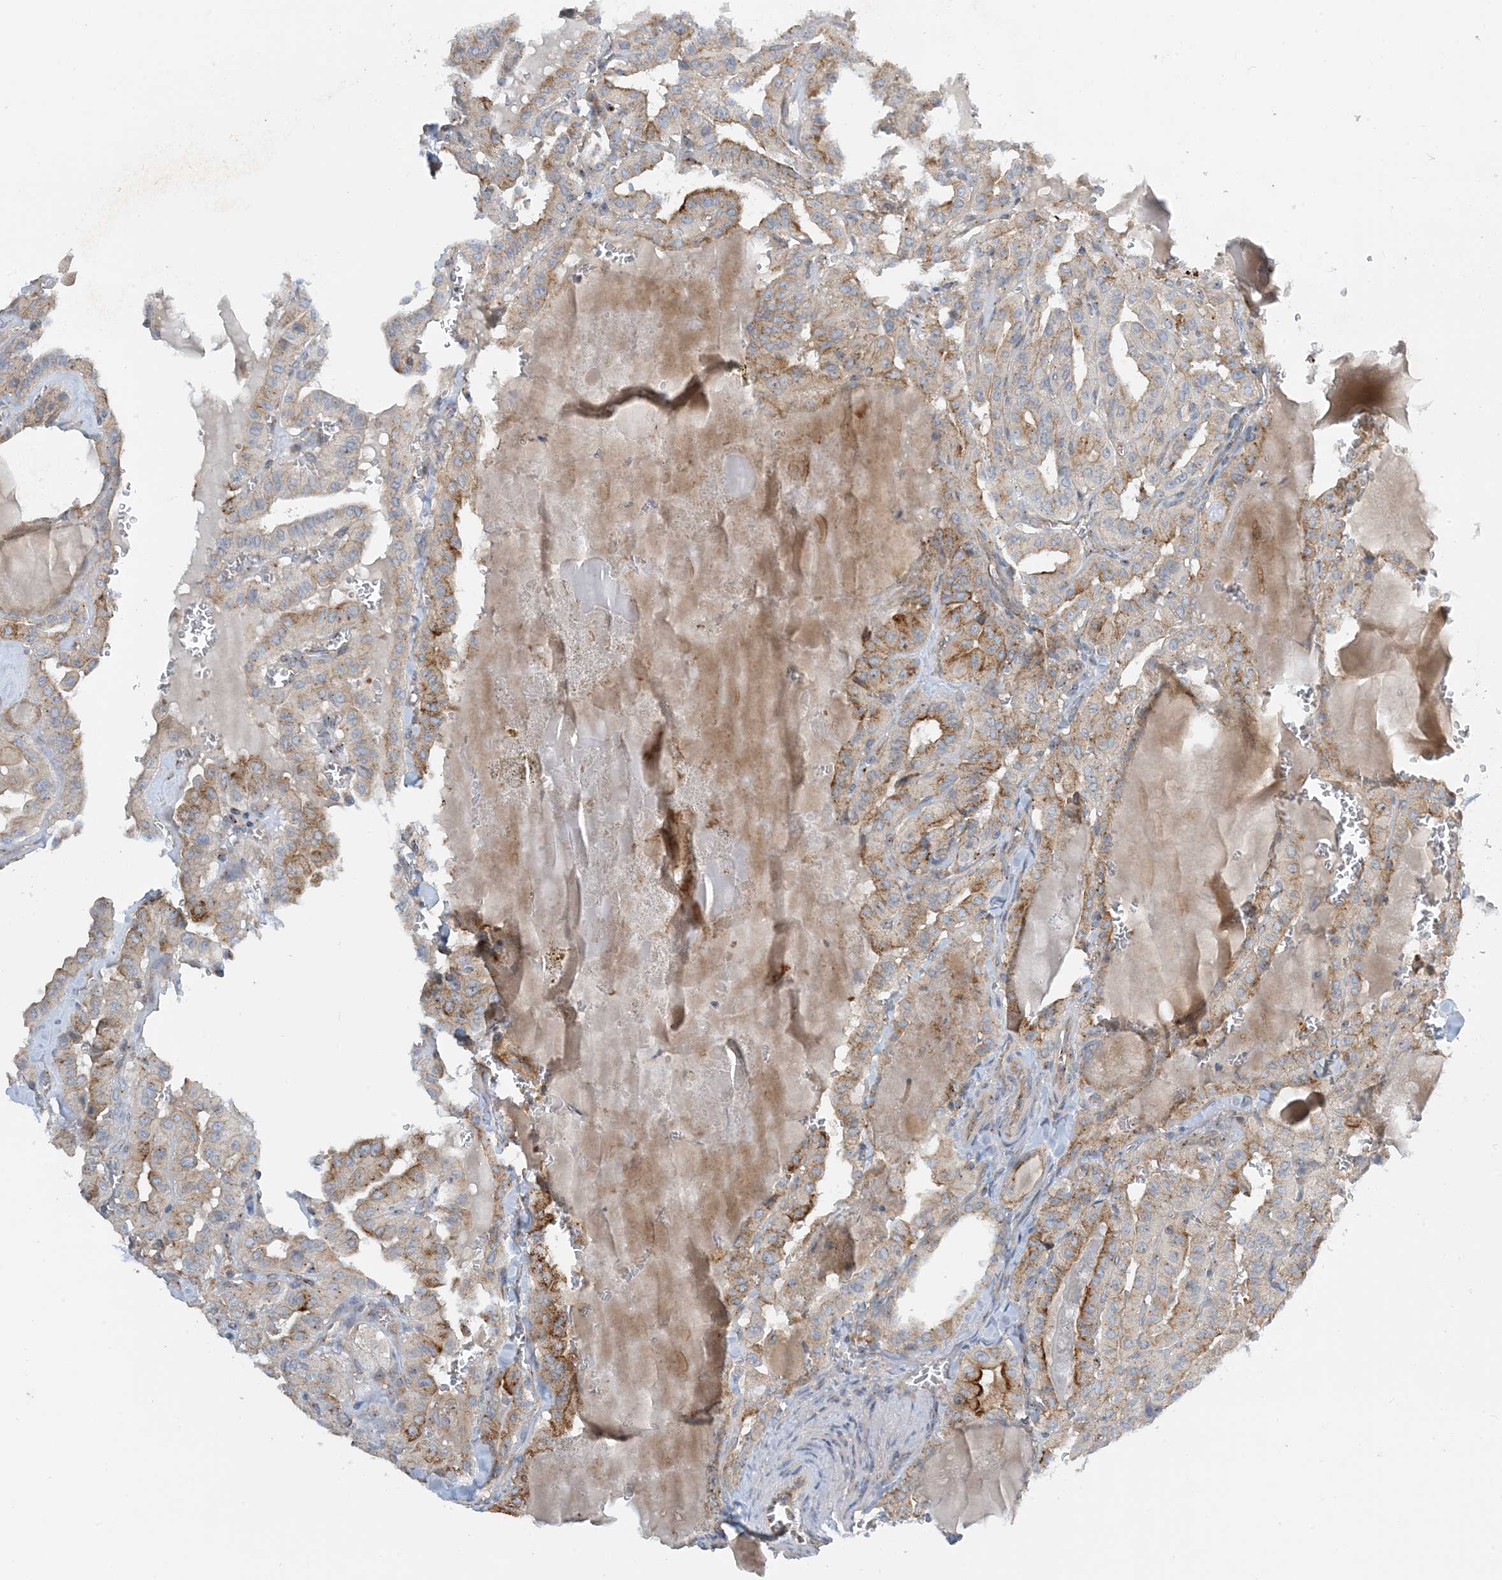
{"staining": {"intensity": "moderate", "quantity": "25%-75%", "location": "cytoplasmic/membranous"}, "tissue": "thyroid cancer", "cell_type": "Tumor cells", "image_type": "cancer", "snomed": [{"axis": "morphology", "description": "Papillary adenocarcinoma, NOS"}, {"axis": "topography", "description": "Thyroid gland"}], "caption": "Immunohistochemistry (IHC) image of neoplastic tissue: papillary adenocarcinoma (thyroid) stained using immunohistochemistry (IHC) exhibits medium levels of moderate protein expression localized specifically in the cytoplasmic/membranous of tumor cells, appearing as a cytoplasmic/membranous brown color.", "gene": "SIDT1", "patient": {"sex": "male", "age": 52}}